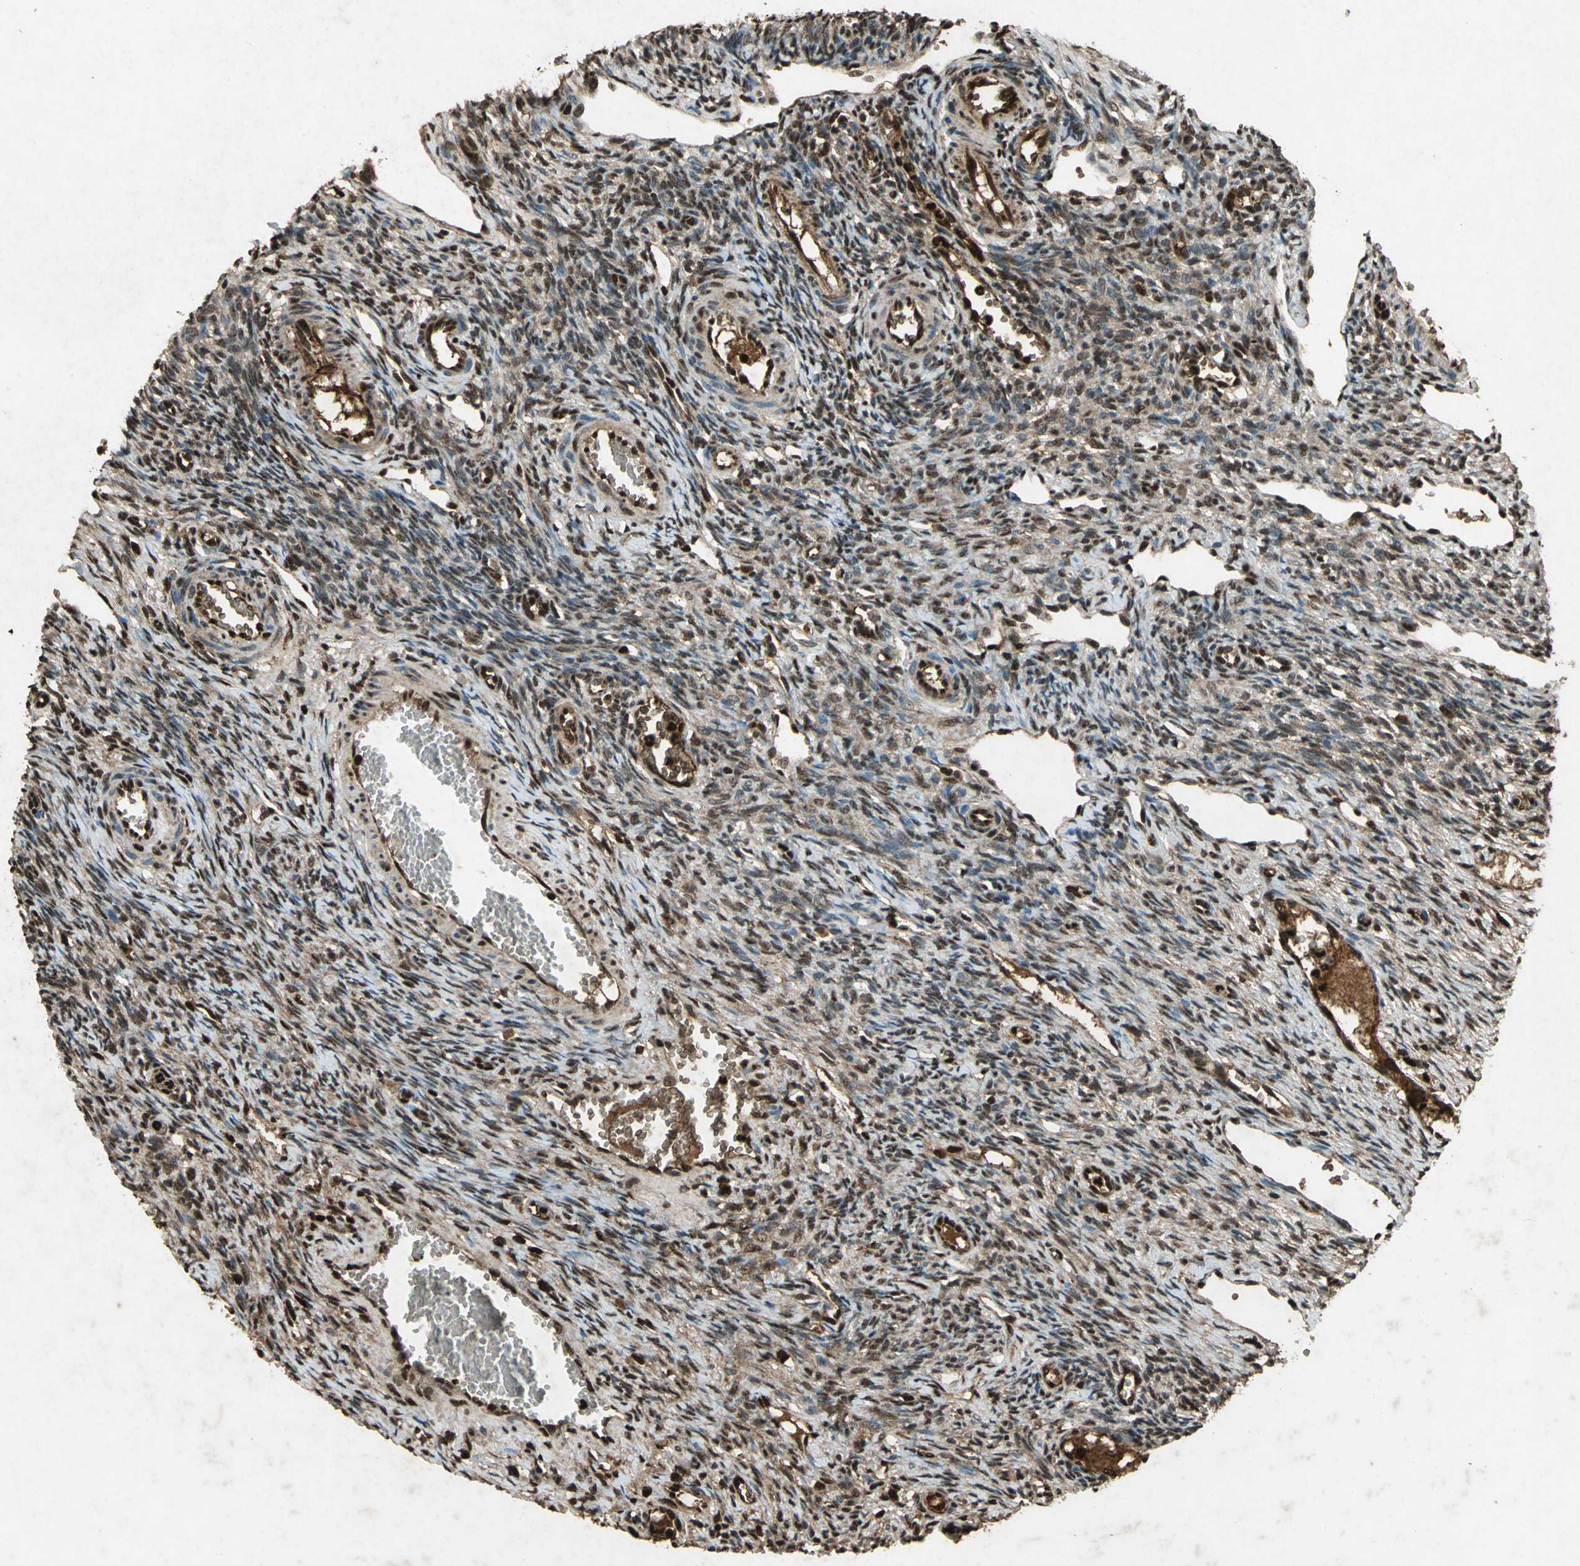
{"staining": {"intensity": "moderate", "quantity": ">75%", "location": "cytoplasmic/membranous,nuclear"}, "tissue": "ovary", "cell_type": "Ovarian stroma cells", "image_type": "normal", "snomed": [{"axis": "morphology", "description": "Normal tissue, NOS"}, {"axis": "topography", "description": "Ovary"}], "caption": "Protein expression analysis of benign human ovary reveals moderate cytoplasmic/membranous,nuclear staining in about >75% of ovarian stroma cells. (DAB (3,3'-diaminobenzidine) IHC with brightfield microscopy, high magnification).", "gene": "ANP32A", "patient": {"sex": "female", "age": 33}}